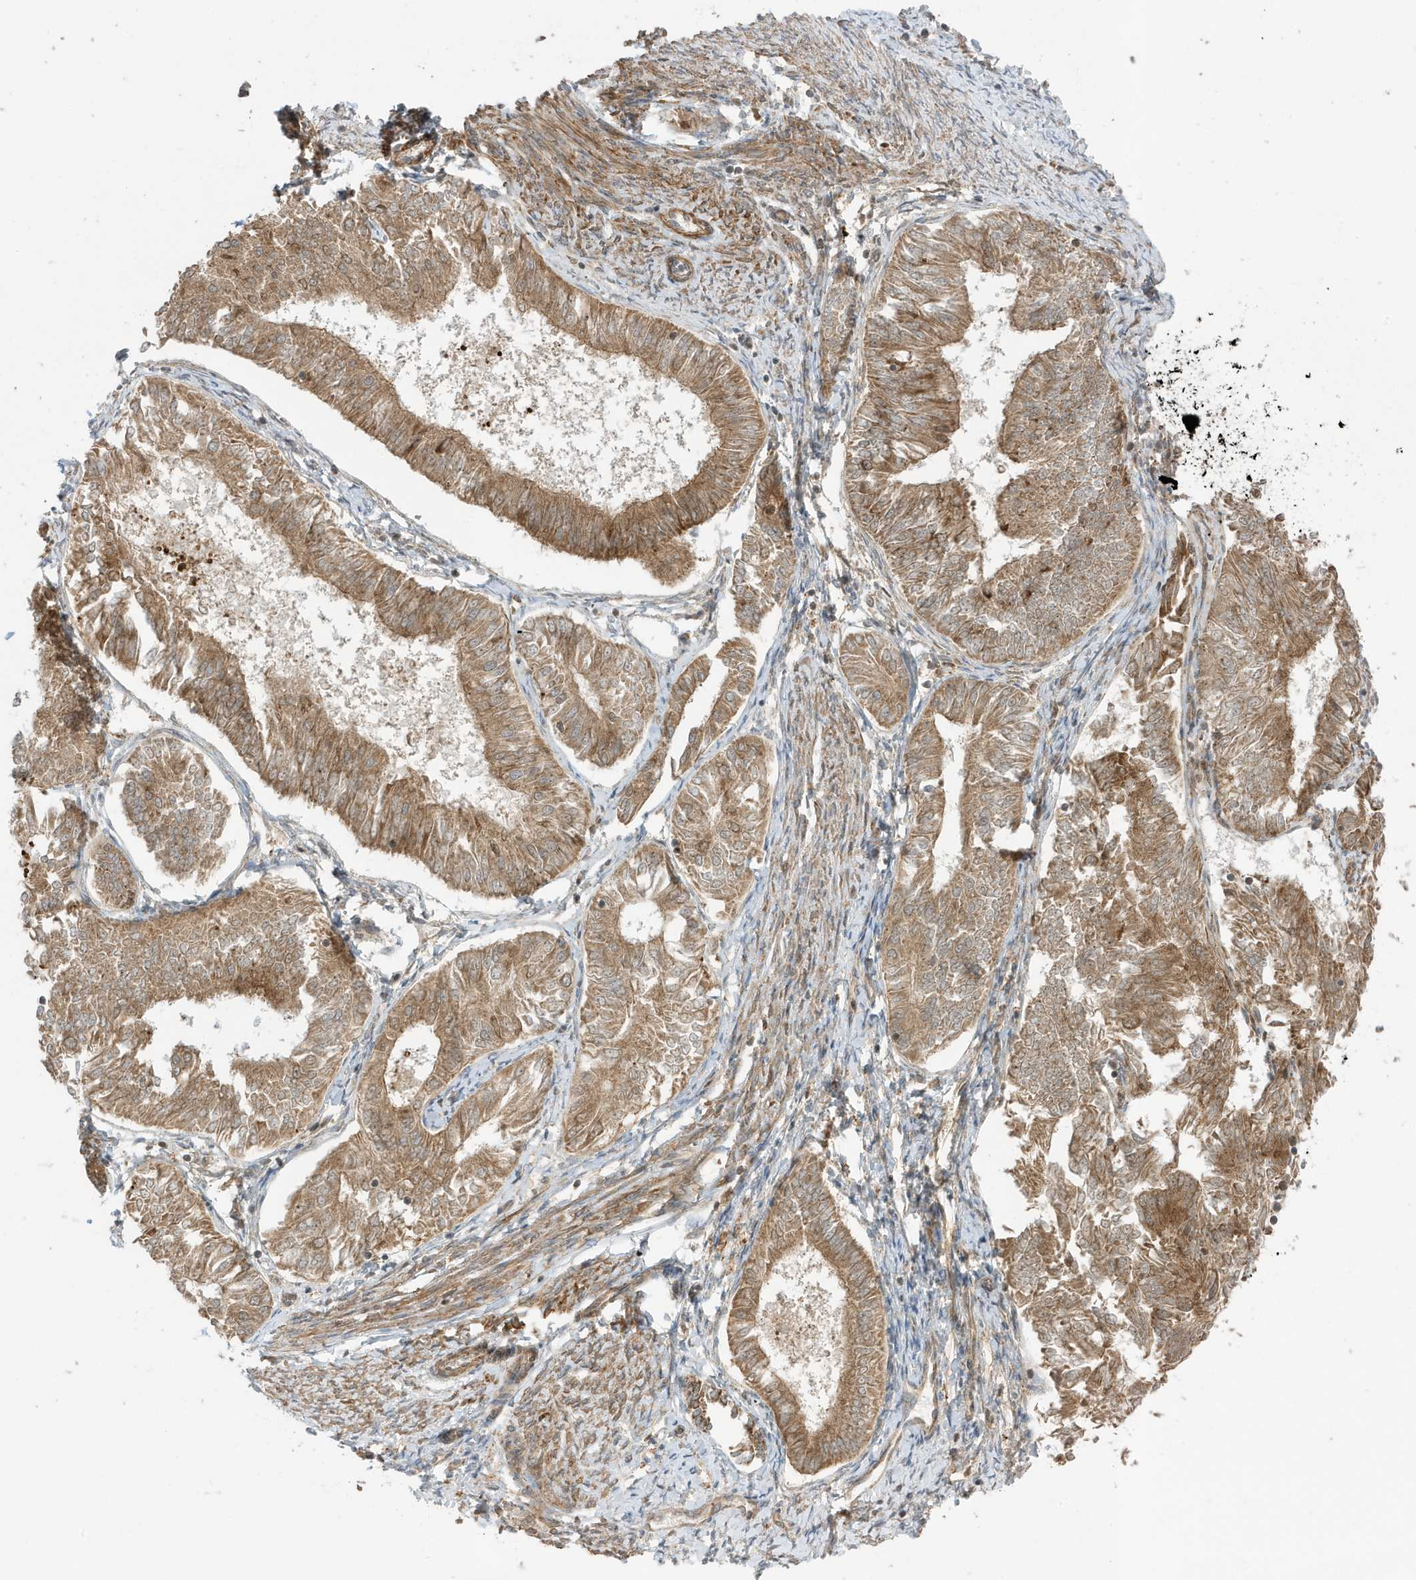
{"staining": {"intensity": "moderate", "quantity": ">75%", "location": "cytoplasmic/membranous"}, "tissue": "endometrial cancer", "cell_type": "Tumor cells", "image_type": "cancer", "snomed": [{"axis": "morphology", "description": "Adenocarcinoma, NOS"}, {"axis": "topography", "description": "Endometrium"}], "caption": "Adenocarcinoma (endometrial) was stained to show a protein in brown. There is medium levels of moderate cytoplasmic/membranous expression in about >75% of tumor cells.", "gene": "DHX36", "patient": {"sex": "female", "age": 58}}